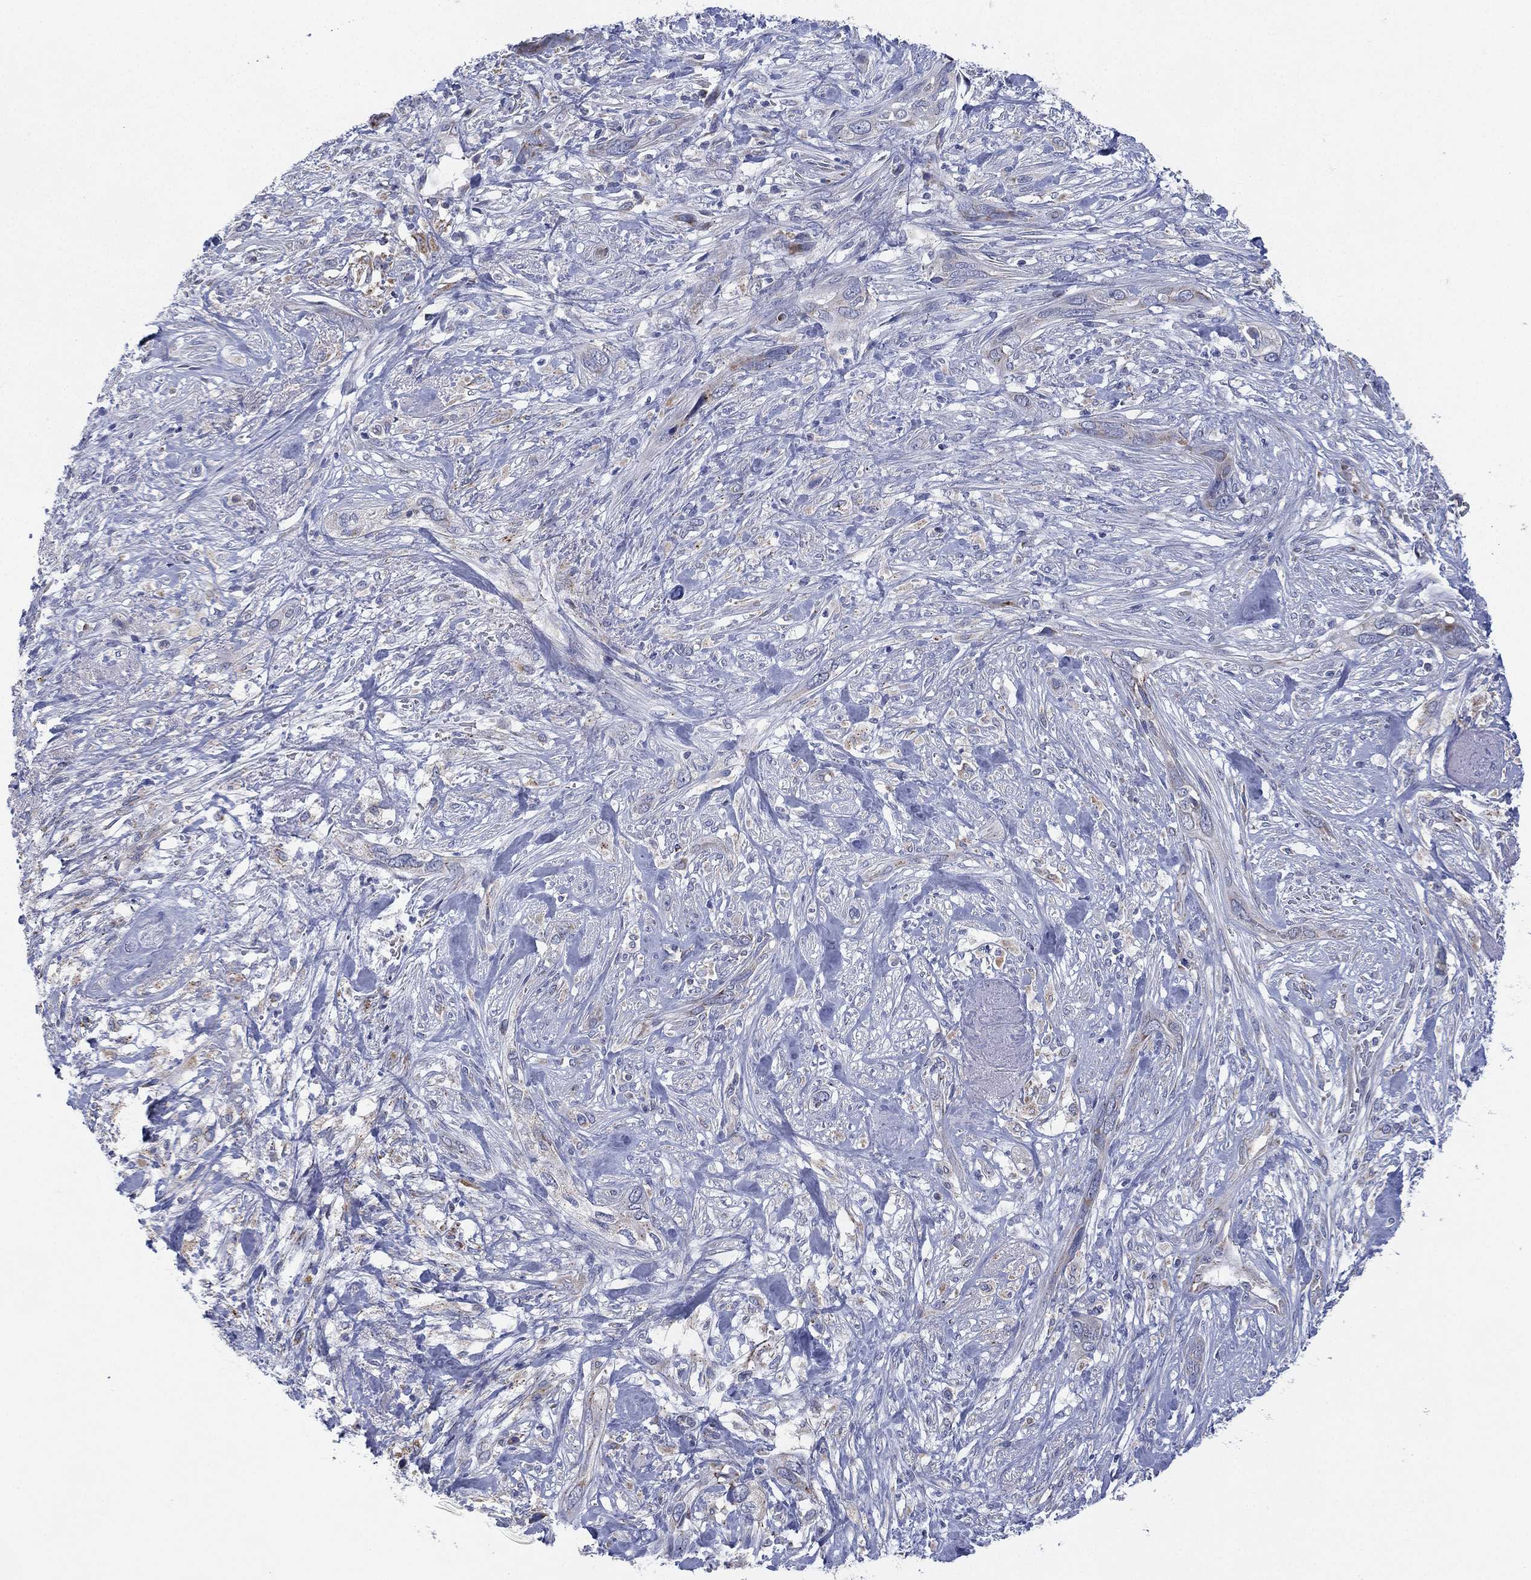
{"staining": {"intensity": "negative", "quantity": "none", "location": "none"}, "tissue": "cervical cancer", "cell_type": "Tumor cells", "image_type": "cancer", "snomed": [{"axis": "morphology", "description": "Squamous cell carcinoma, NOS"}, {"axis": "topography", "description": "Cervix"}], "caption": "IHC of human cervical cancer exhibits no staining in tumor cells. (Brightfield microscopy of DAB (3,3'-diaminobenzidine) immunohistochemistry (IHC) at high magnification).", "gene": "INA", "patient": {"sex": "female", "age": 57}}